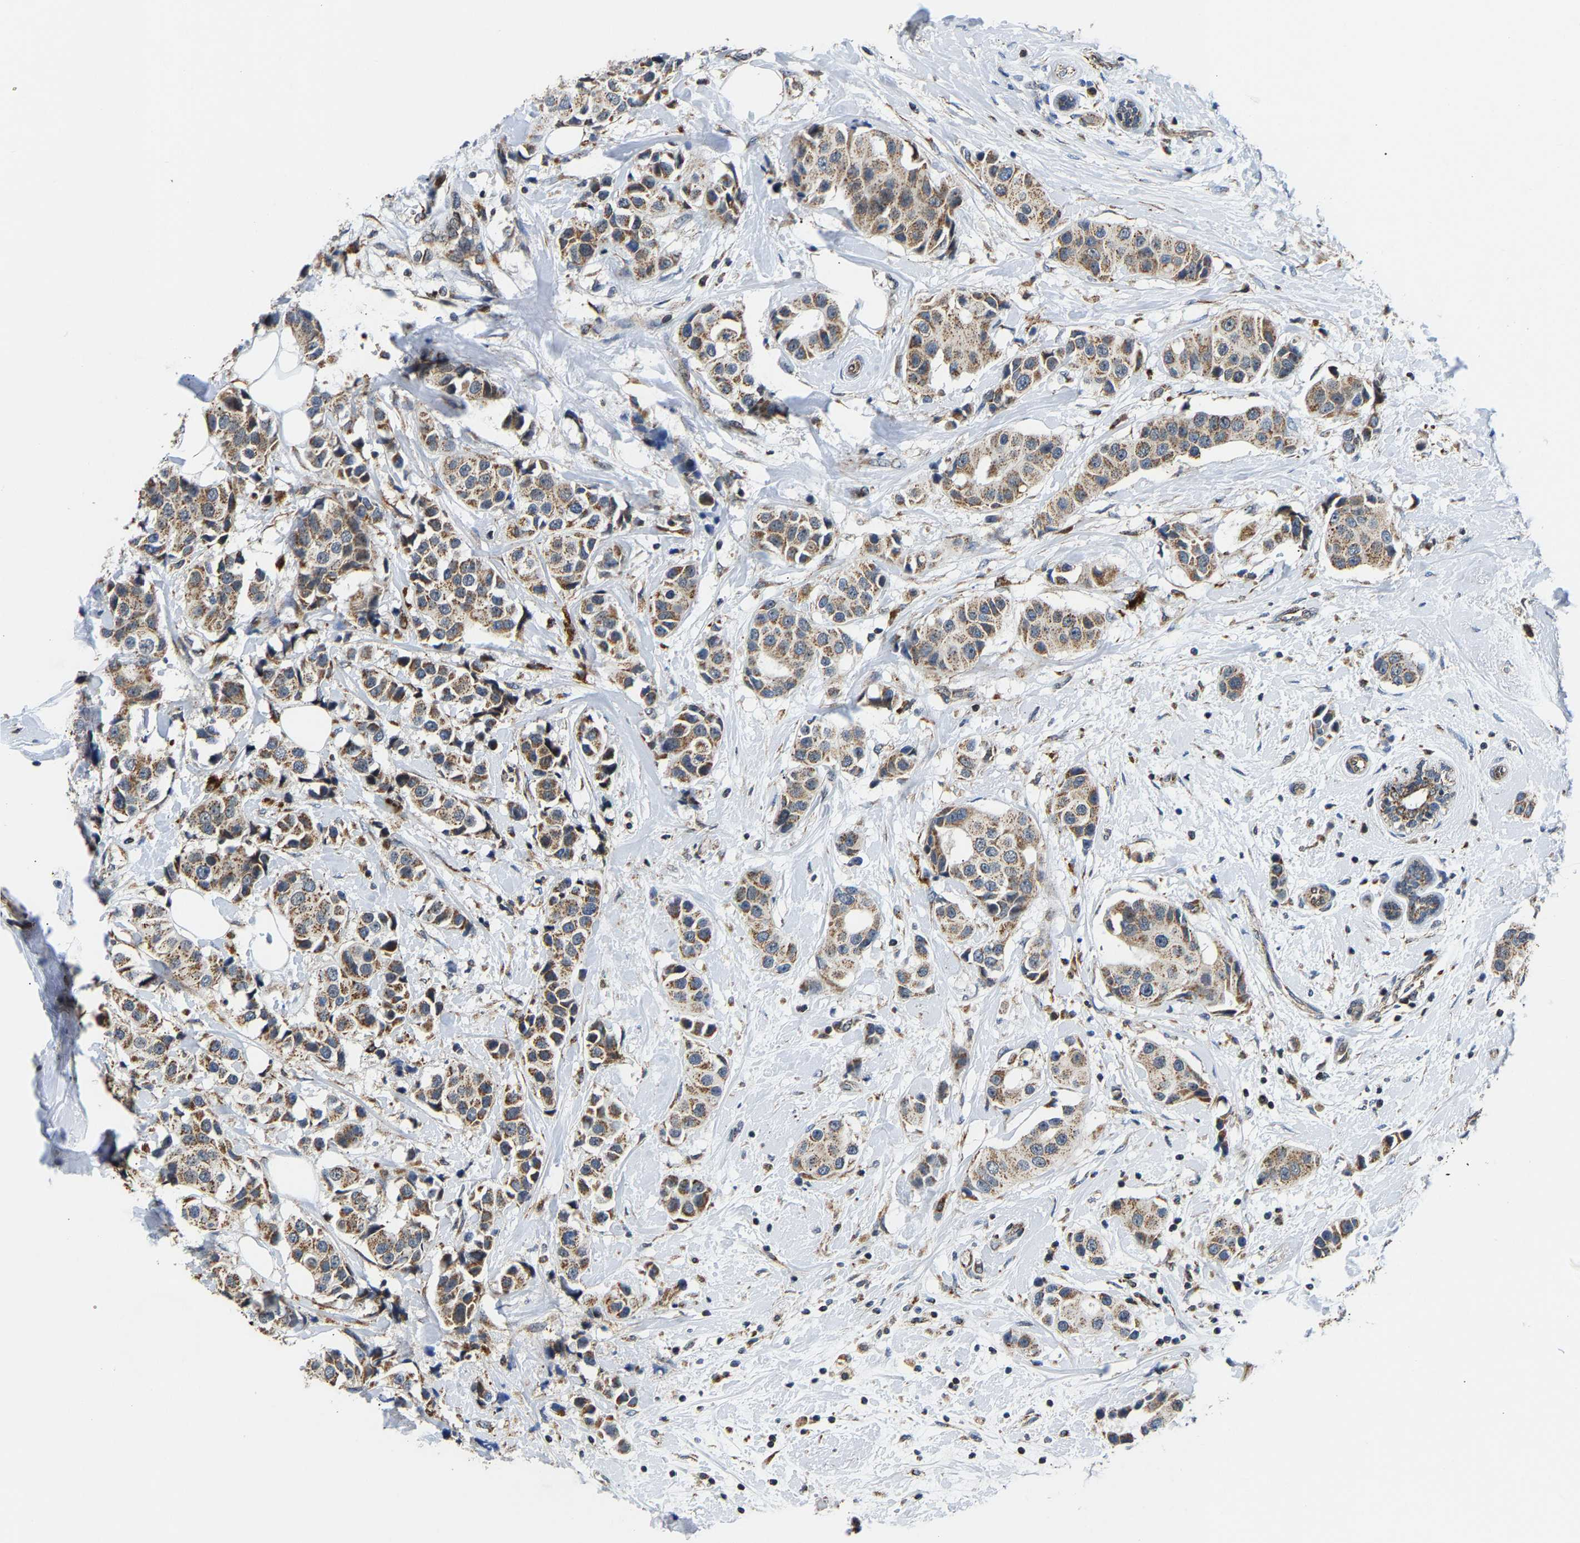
{"staining": {"intensity": "moderate", "quantity": ">75%", "location": "cytoplasmic/membranous"}, "tissue": "breast cancer", "cell_type": "Tumor cells", "image_type": "cancer", "snomed": [{"axis": "morphology", "description": "Normal tissue, NOS"}, {"axis": "morphology", "description": "Duct carcinoma"}, {"axis": "topography", "description": "Breast"}], "caption": "Immunohistochemical staining of human invasive ductal carcinoma (breast) exhibits medium levels of moderate cytoplasmic/membranous positivity in approximately >75% of tumor cells. Immunohistochemistry stains the protein in brown and the nuclei are stained blue.", "gene": "GIMAP7", "patient": {"sex": "female", "age": 39}}